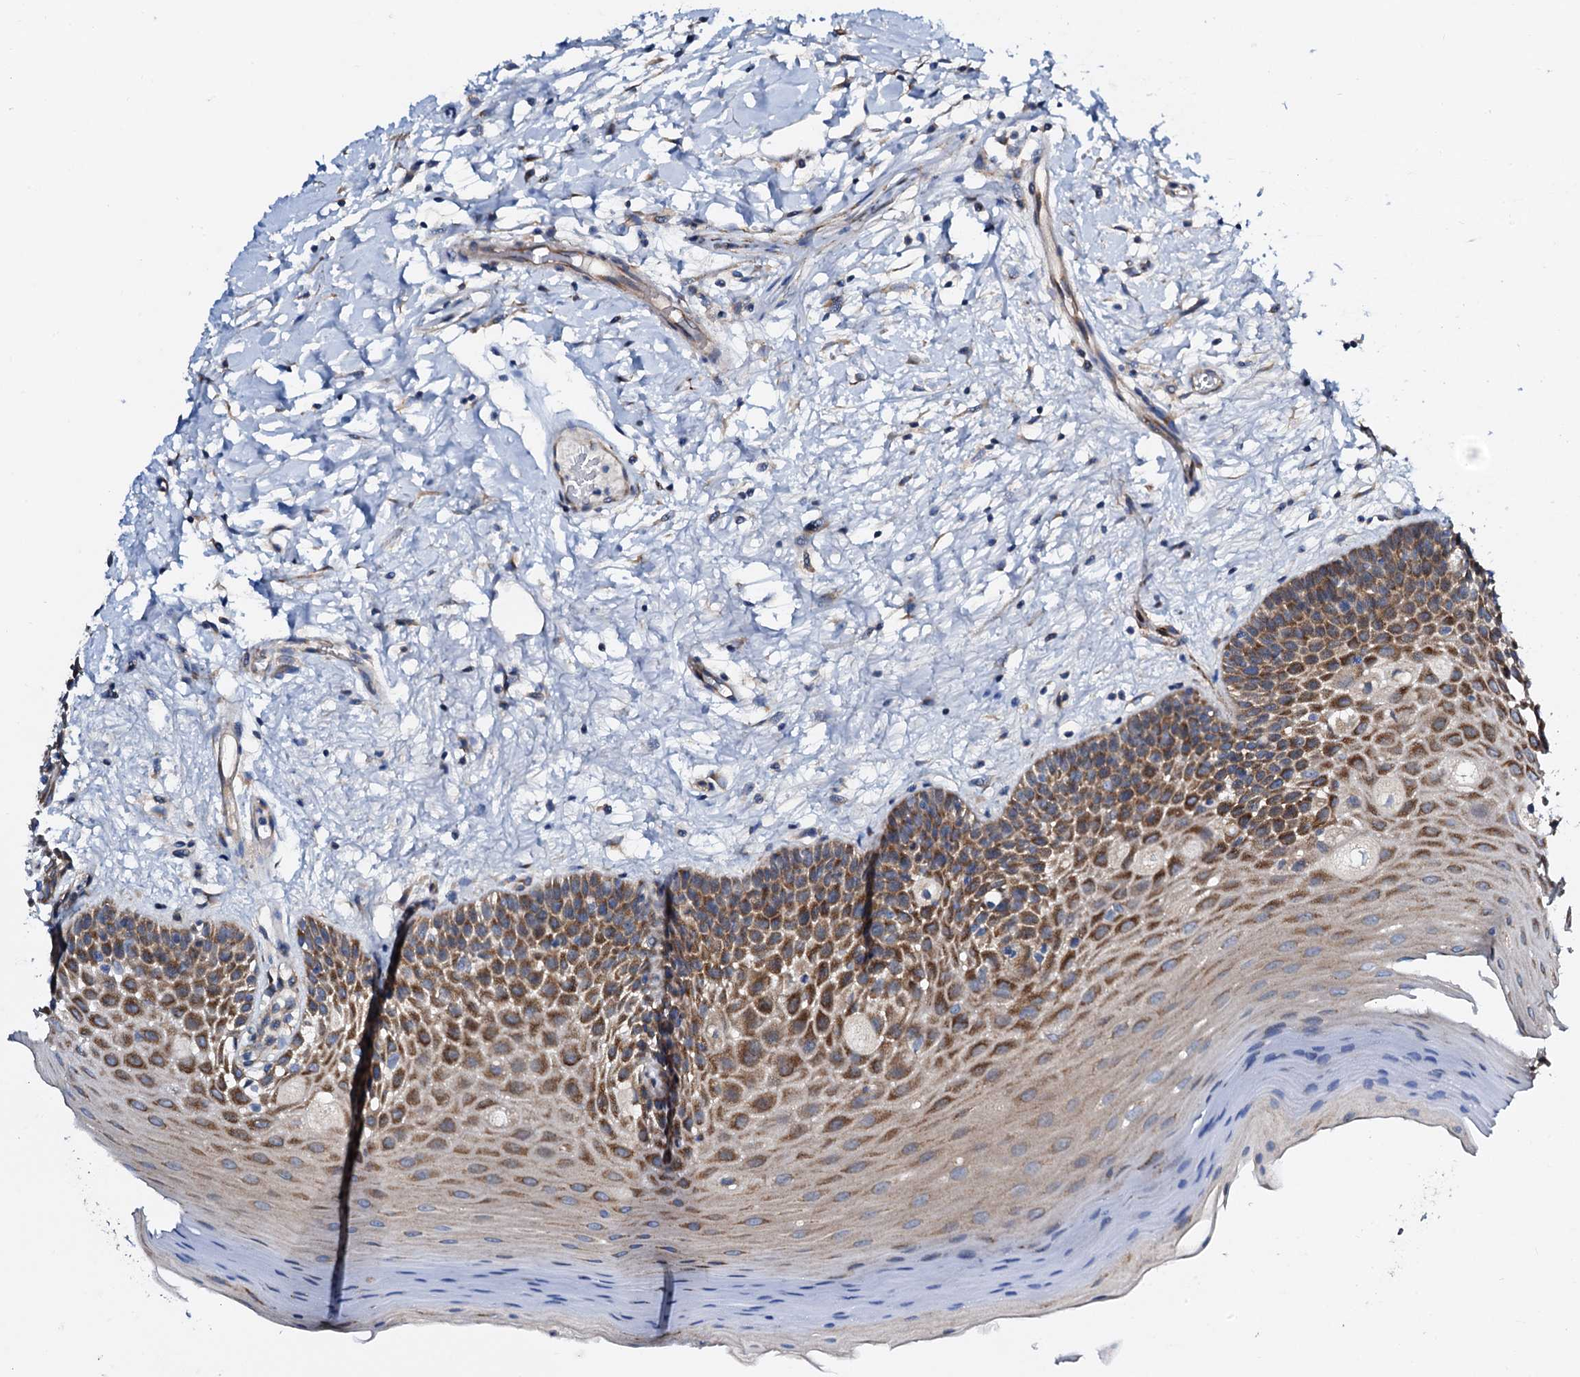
{"staining": {"intensity": "strong", "quantity": "25%-75%", "location": "cytoplasmic/membranous"}, "tissue": "oral mucosa", "cell_type": "Squamous epithelial cells", "image_type": "normal", "snomed": [{"axis": "morphology", "description": "Normal tissue, NOS"}, {"axis": "topography", "description": "Oral tissue"}, {"axis": "topography", "description": "Tounge, NOS"}], "caption": "IHC histopathology image of unremarkable oral mucosa: human oral mucosa stained using IHC exhibits high levels of strong protein expression localized specifically in the cytoplasmic/membranous of squamous epithelial cells, appearing as a cytoplasmic/membranous brown color.", "gene": "STARD13", "patient": {"sex": "male", "age": 47}}